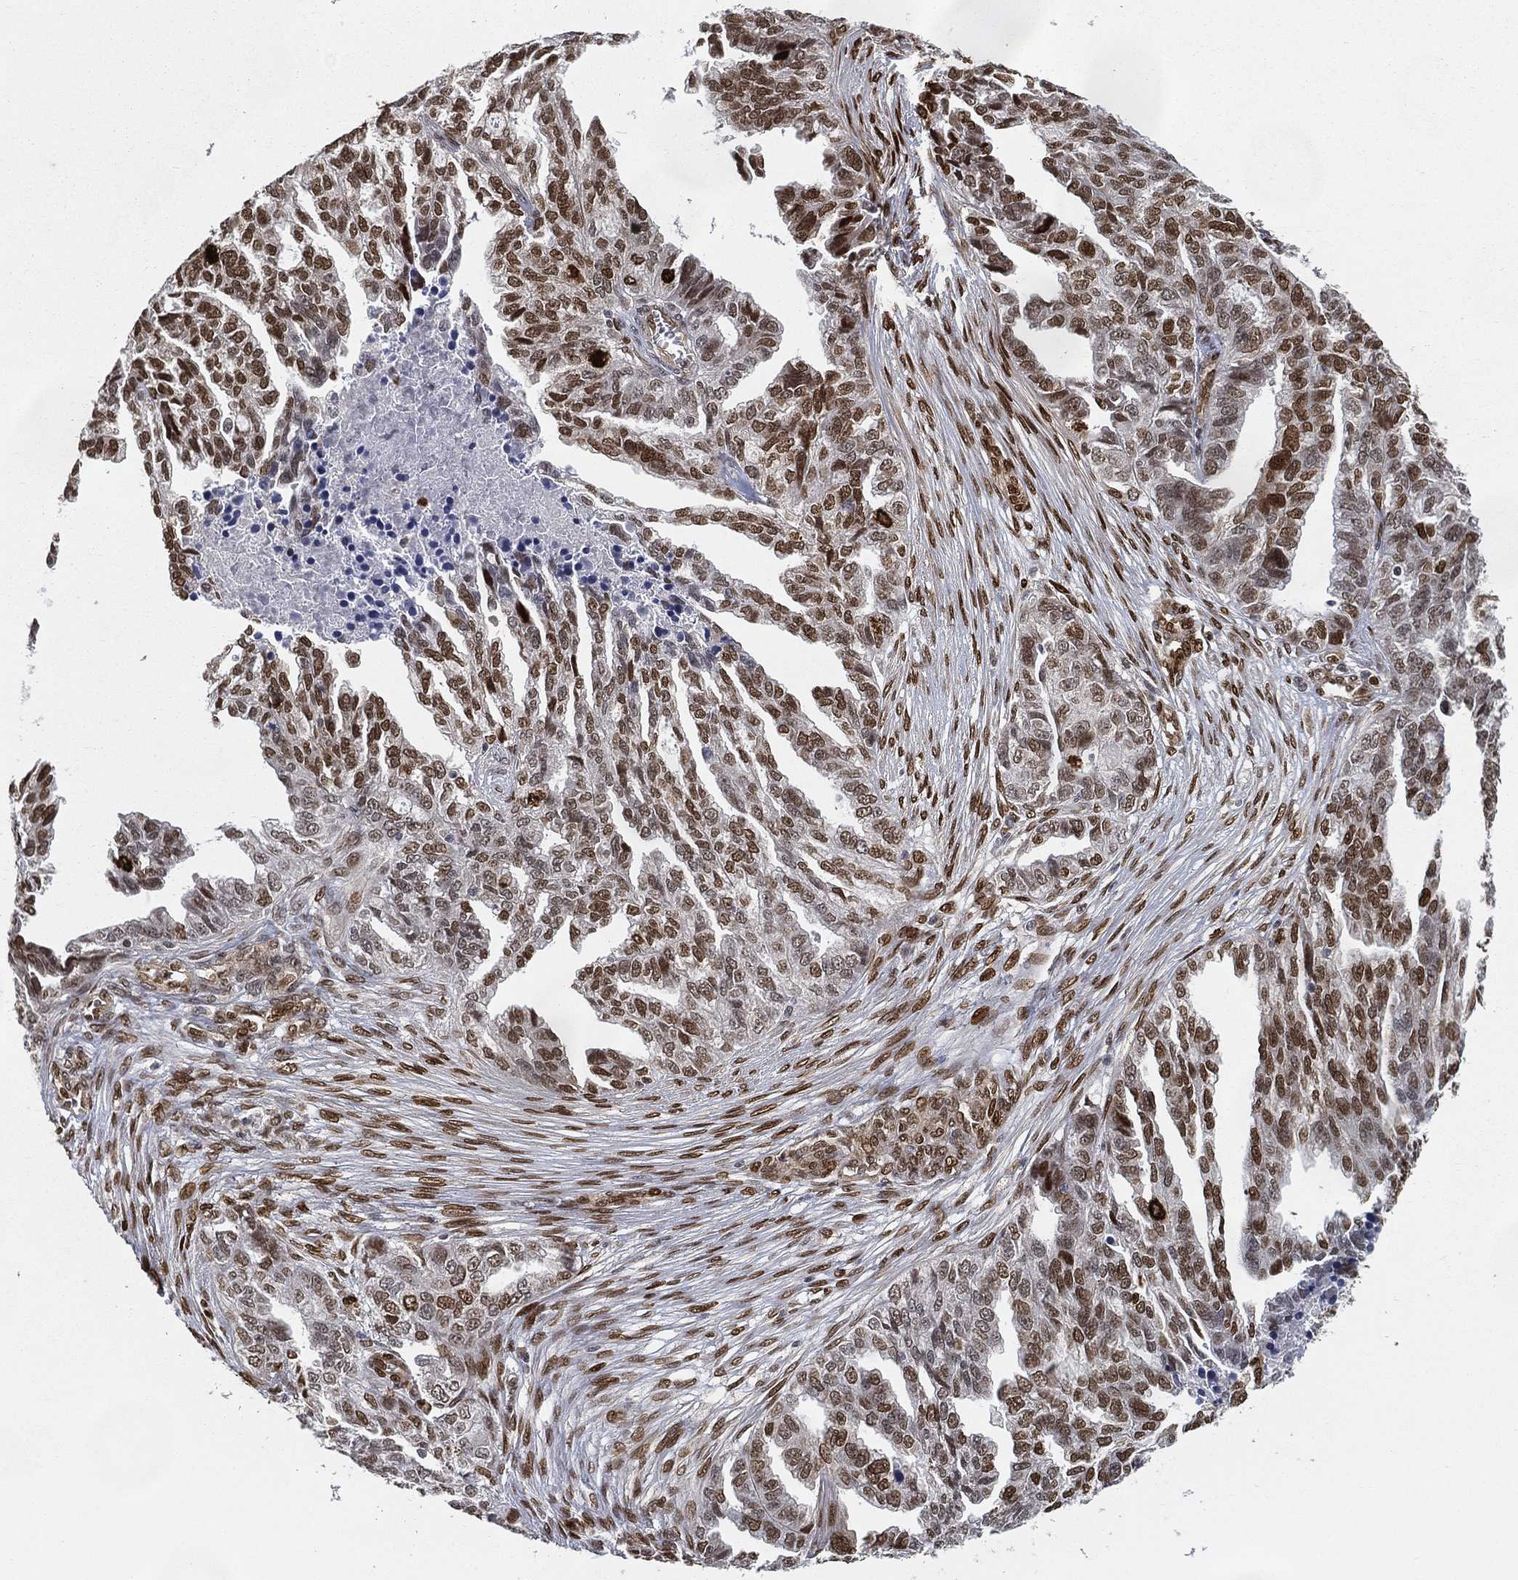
{"staining": {"intensity": "strong", "quantity": "25%-75%", "location": "nuclear"}, "tissue": "ovarian cancer", "cell_type": "Tumor cells", "image_type": "cancer", "snomed": [{"axis": "morphology", "description": "Cystadenocarcinoma, serous, NOS"}, {"axis": "topography", "description": "Ovary"}], "caption": "Immunohistochemical staining of human serous cystadenocarcinoma (ovarian) reveals high levels of strong nuclear protein expression in approximately 25%-75% of tumor cells.", "gene": "LMNB1", "patient": {"sex": "female", "age": 51}}